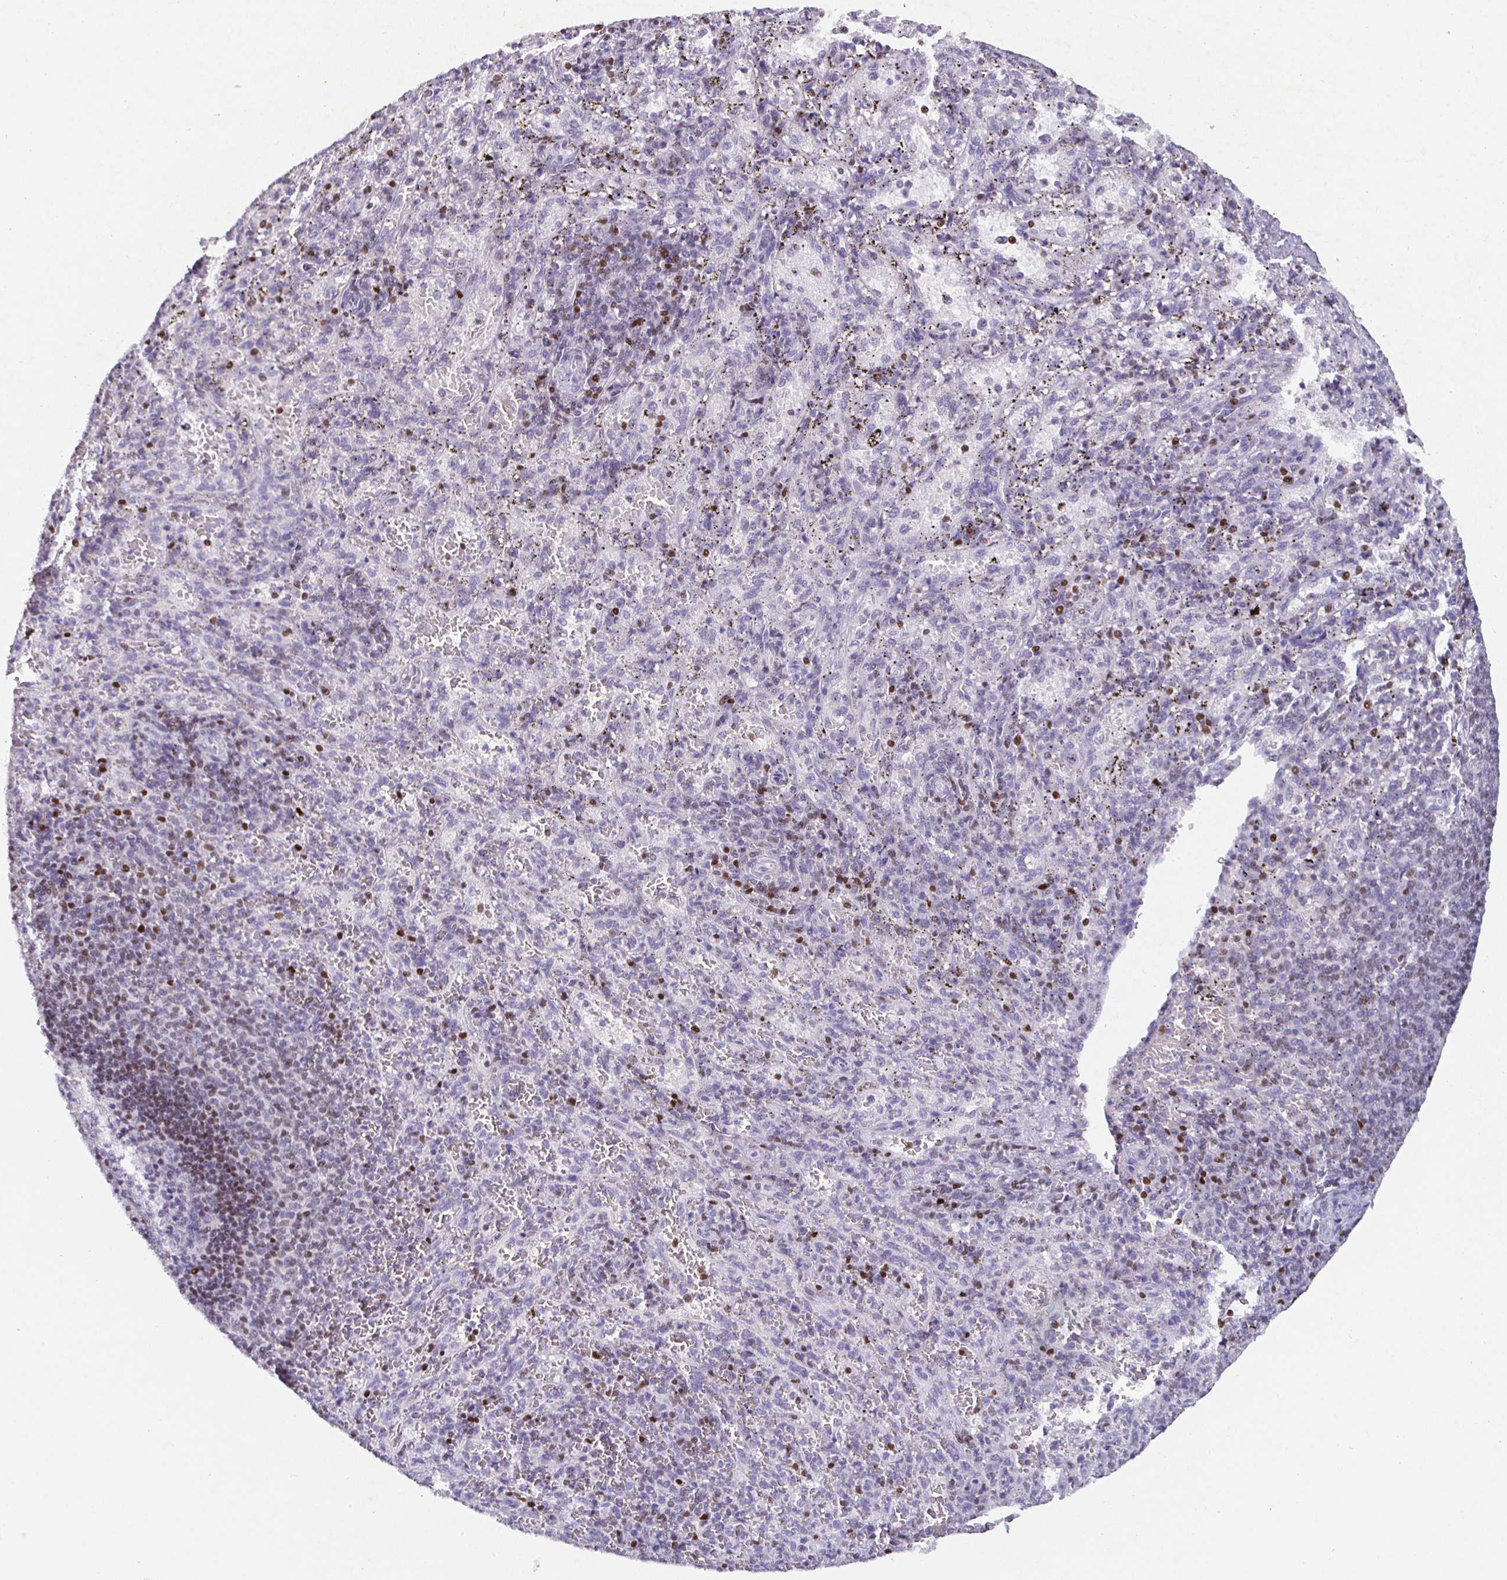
{"staining": {"intensity": "strong", "quantity": "<25%", "location": "nuclear"}, "tissue": "spleen", "cell_type": "Cells in red pulp", "image_type": "normal", "snomed": [{"axis": "morphology", "description": "Normal tissue, NOS"}, {"axis": "topography", "description": "Spleen"}], "caption": "Immunohistochemistry (IHC) (DAB (3,3'-diaminobenzidine)) staining of benign spleen displays strong nuclear protein positivity in approximately <25% of cells in red pulp.", "gene": "SATB1", "patient": {"sex": "male", "age": 57}}